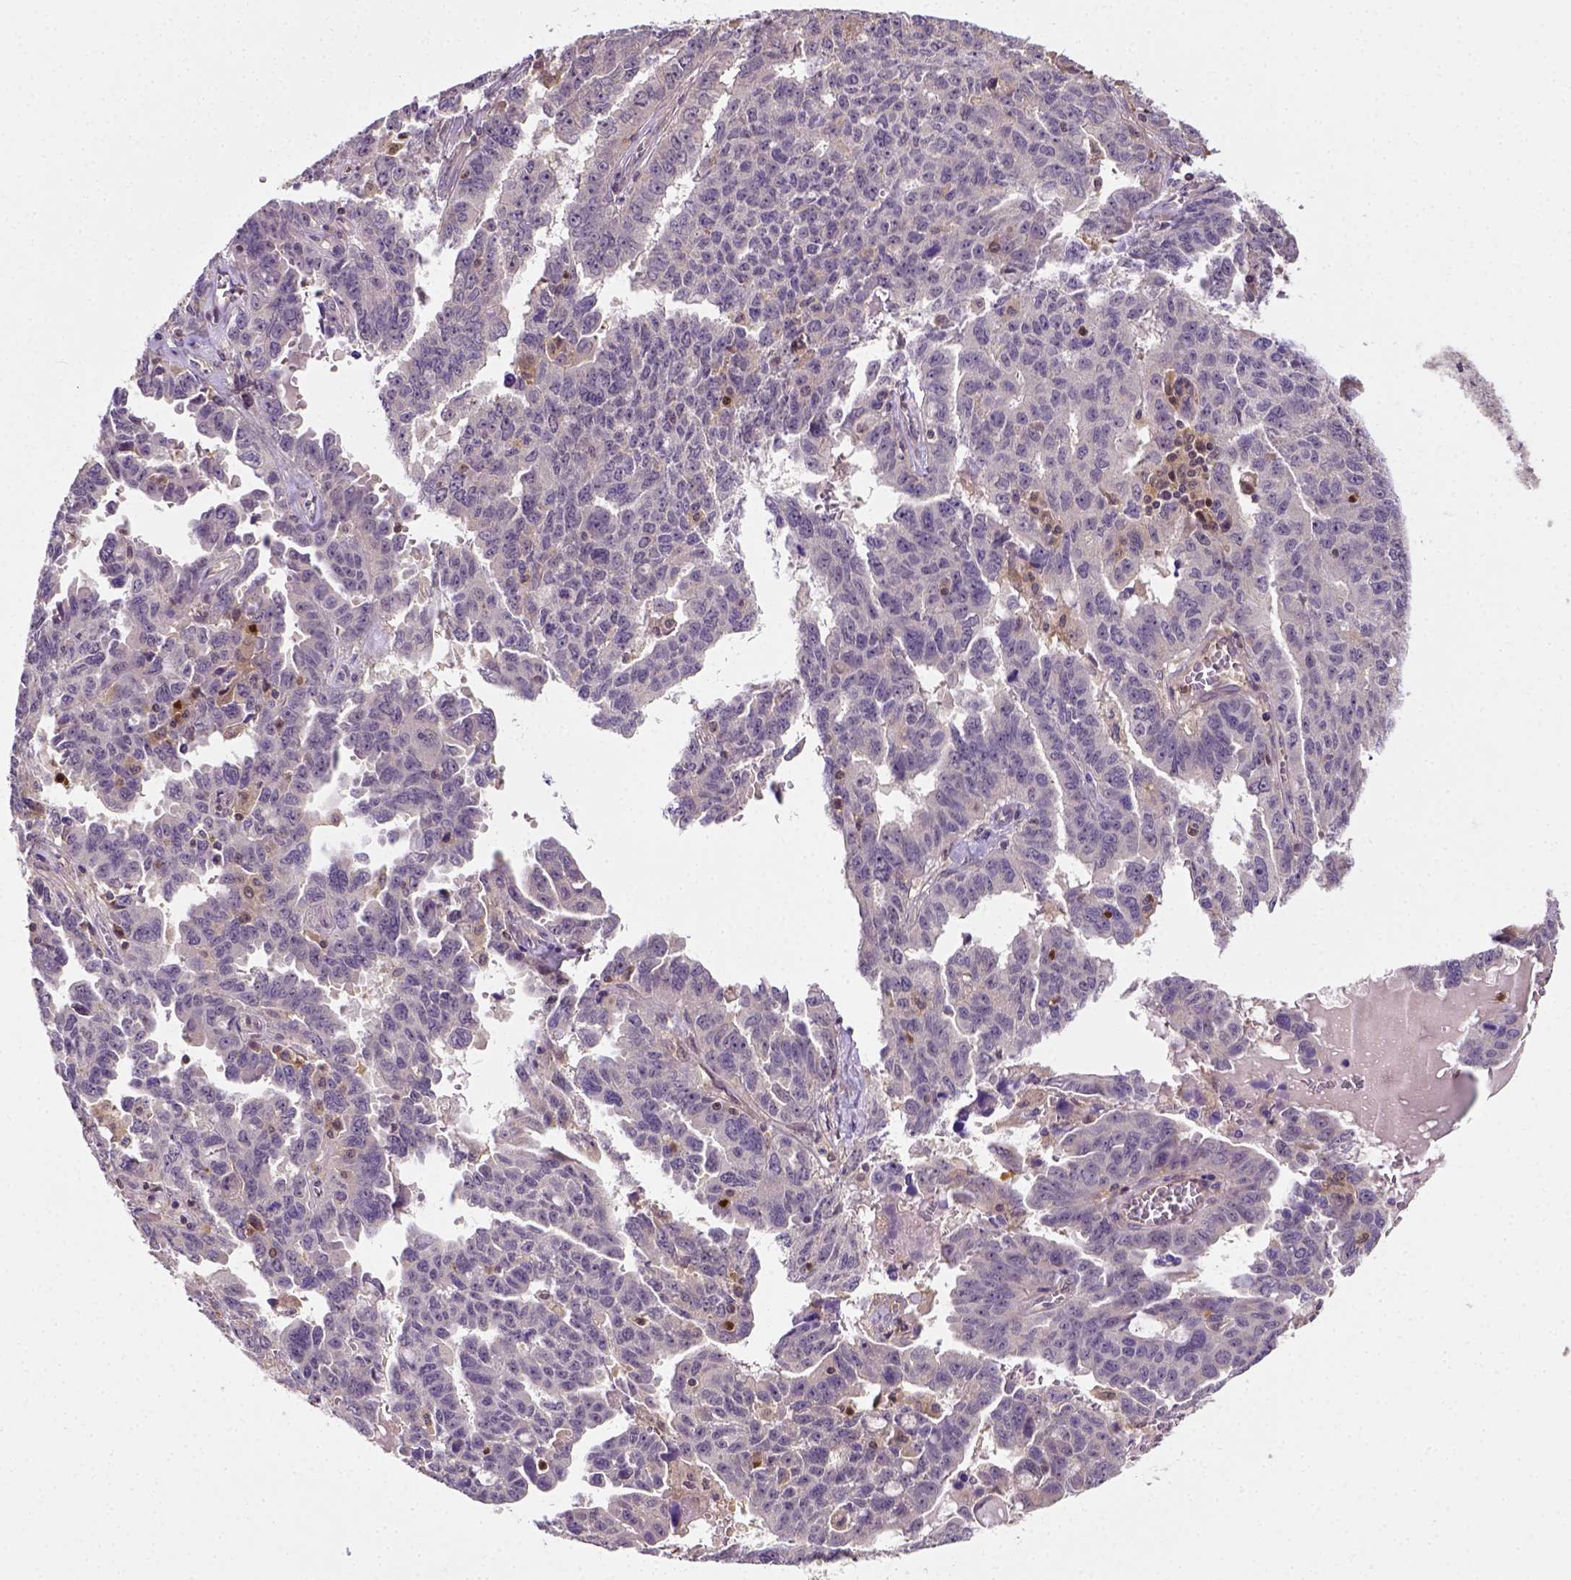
{"staining": {"intensity": "negative", "quantity": "none", "location": "none"}, "tissue": "ovarian cancer", "cell_type": "Tumor cells", "image_type": "cancer", "snomed": [{"axis": "morphology", "description": "Adenocarcinoma, NOS"}, {"axis": "morphology", "description": "Carcinoma, endometroid"}, {"axis": "topography", "description": "Ovary"}], "caption": "Immunohistochemistry (IHC) of human ovarian cancer shows no expression in tumor cells.", "gene": "MATK", "patient": {"sex": "female", "age": 72}}